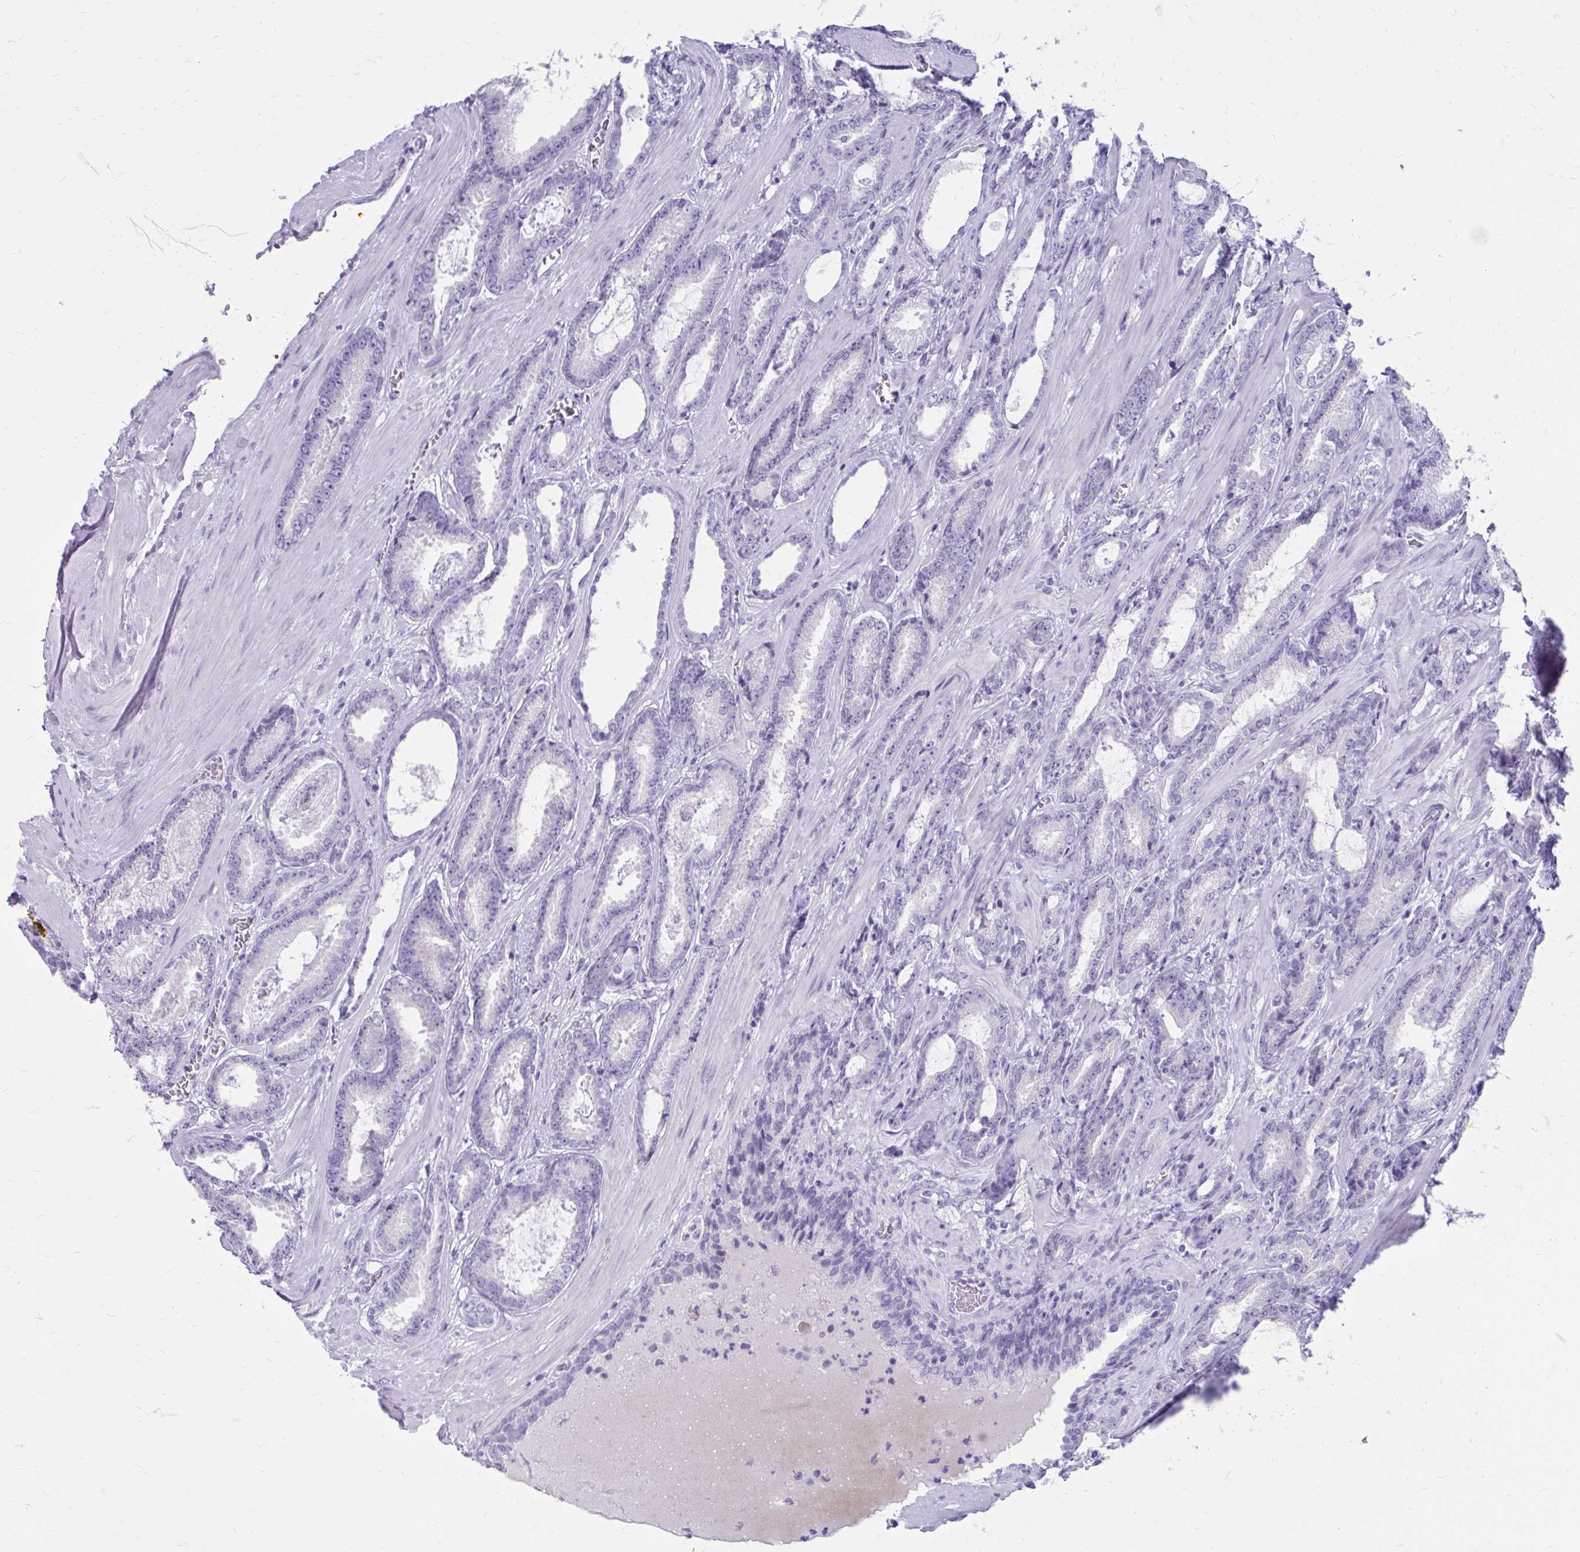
{"staining": {"intensity": "negative", "quantity": "none", "location": "none"}, "tissue": "prostate cancer", "cell_type": "Tumor cells", "image_type": "cancer", "snomed": [{"axis": "morphology", "description": "Adenocarcinoma, High grade"}, {"axis": "topography", "description": "Prostate"}], "caption": "An immunohistochemistry (IHC) histopathology image of prostate cancer (high-grade adenocarcinoma) is shown. There is no staining in tumor cells of prostate cancer (high-grade adenocarcinoma). Nuclei are stained in blue.", "gene": "SATL1", "patient": {"sex": "male", "age": 64}}